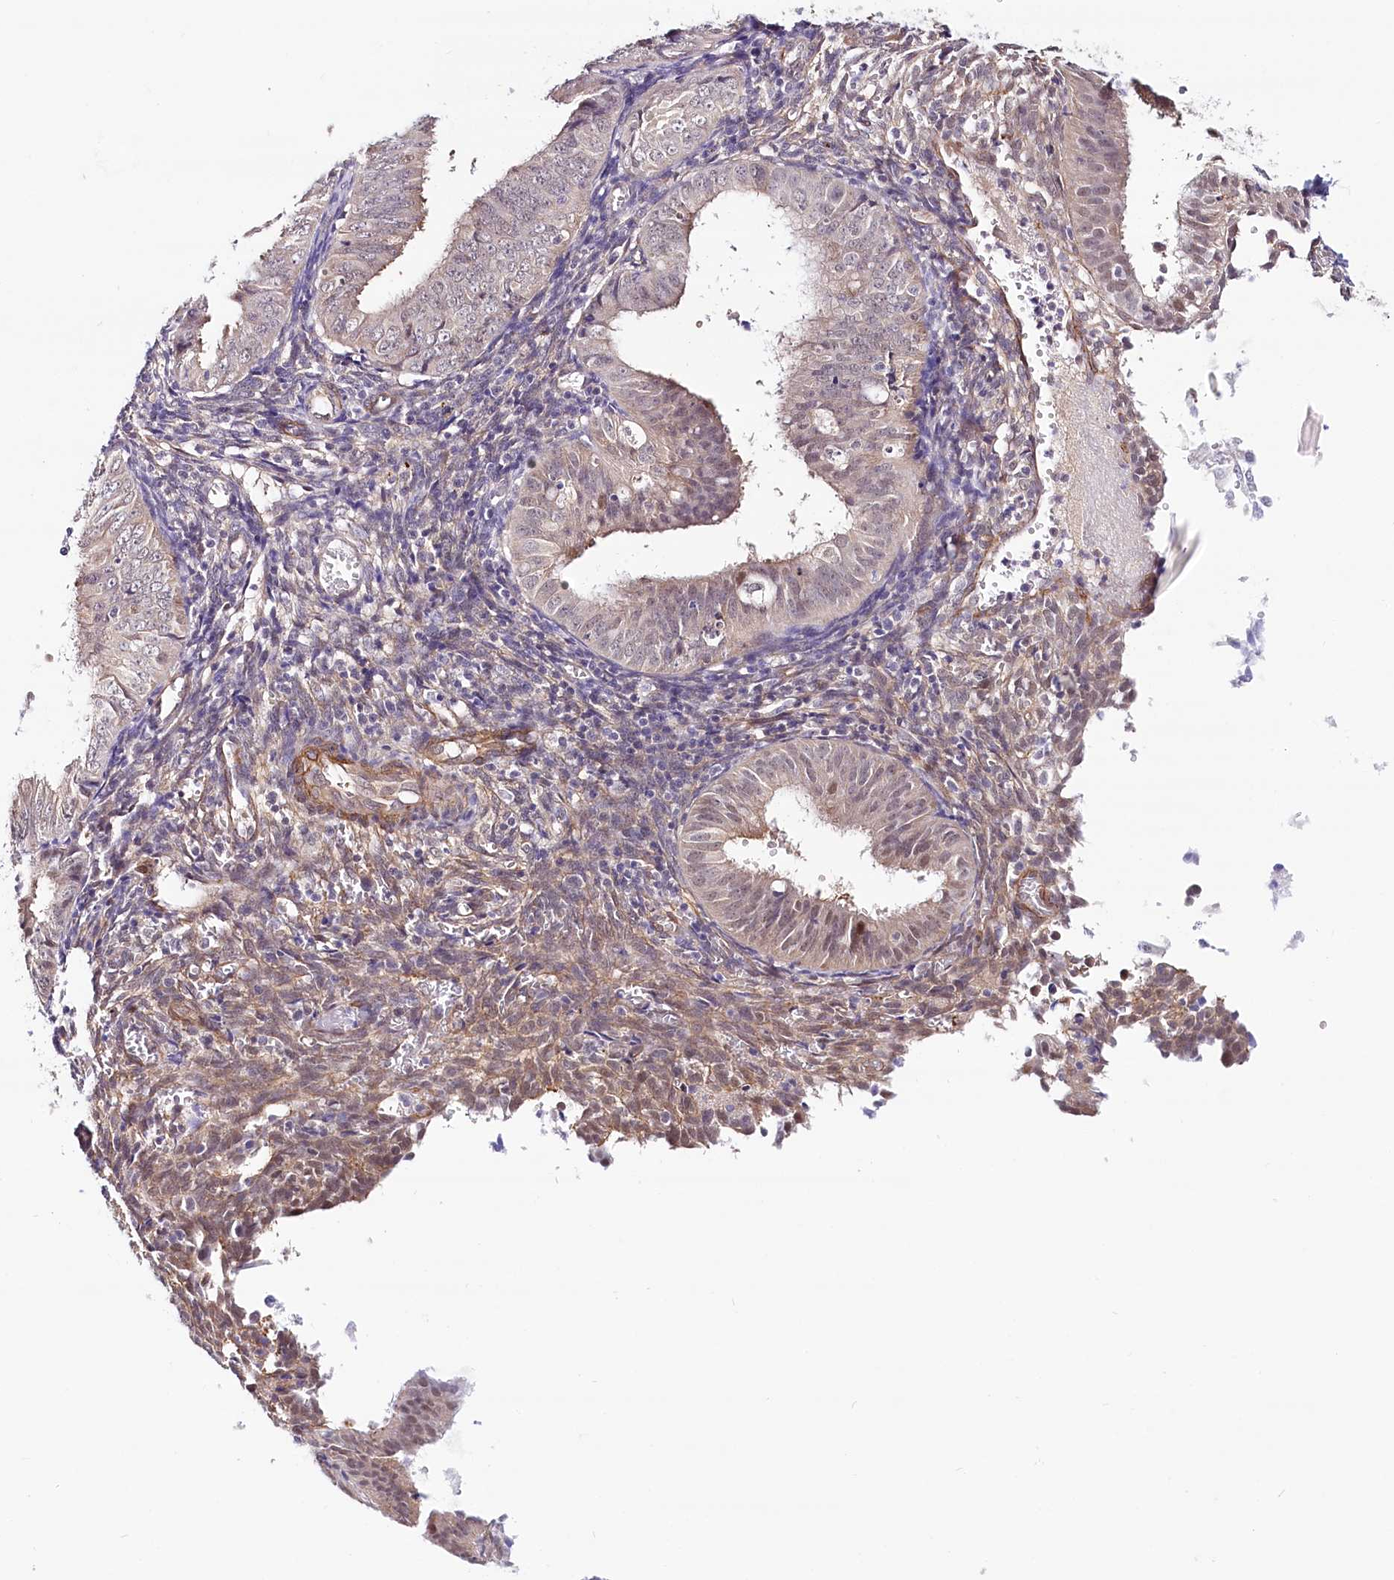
{"staining": {"intensity": "weak", "quantity": "<25%", "location": "cytoplasmic/membranous,nuclear"}, "tissue": "endometrial cancer", "cell_type": "Tumor cells", "image_type": "cancer", "snomed": [{"axis": "morphology", "description": "Normal tissue, NOS"}, {"axis": "morphology", "description": "Adenocarcinoma, NOS"}, {"axis": "topography", "description": "Endometrium"}], "caption": "An image of endometrial cancer (adenocarcinoma) stained for a protein exhibits no brown staining in tumor cells.", "gene": "PPP2R5B", "patient": {"sex": "female", "age": 53}}